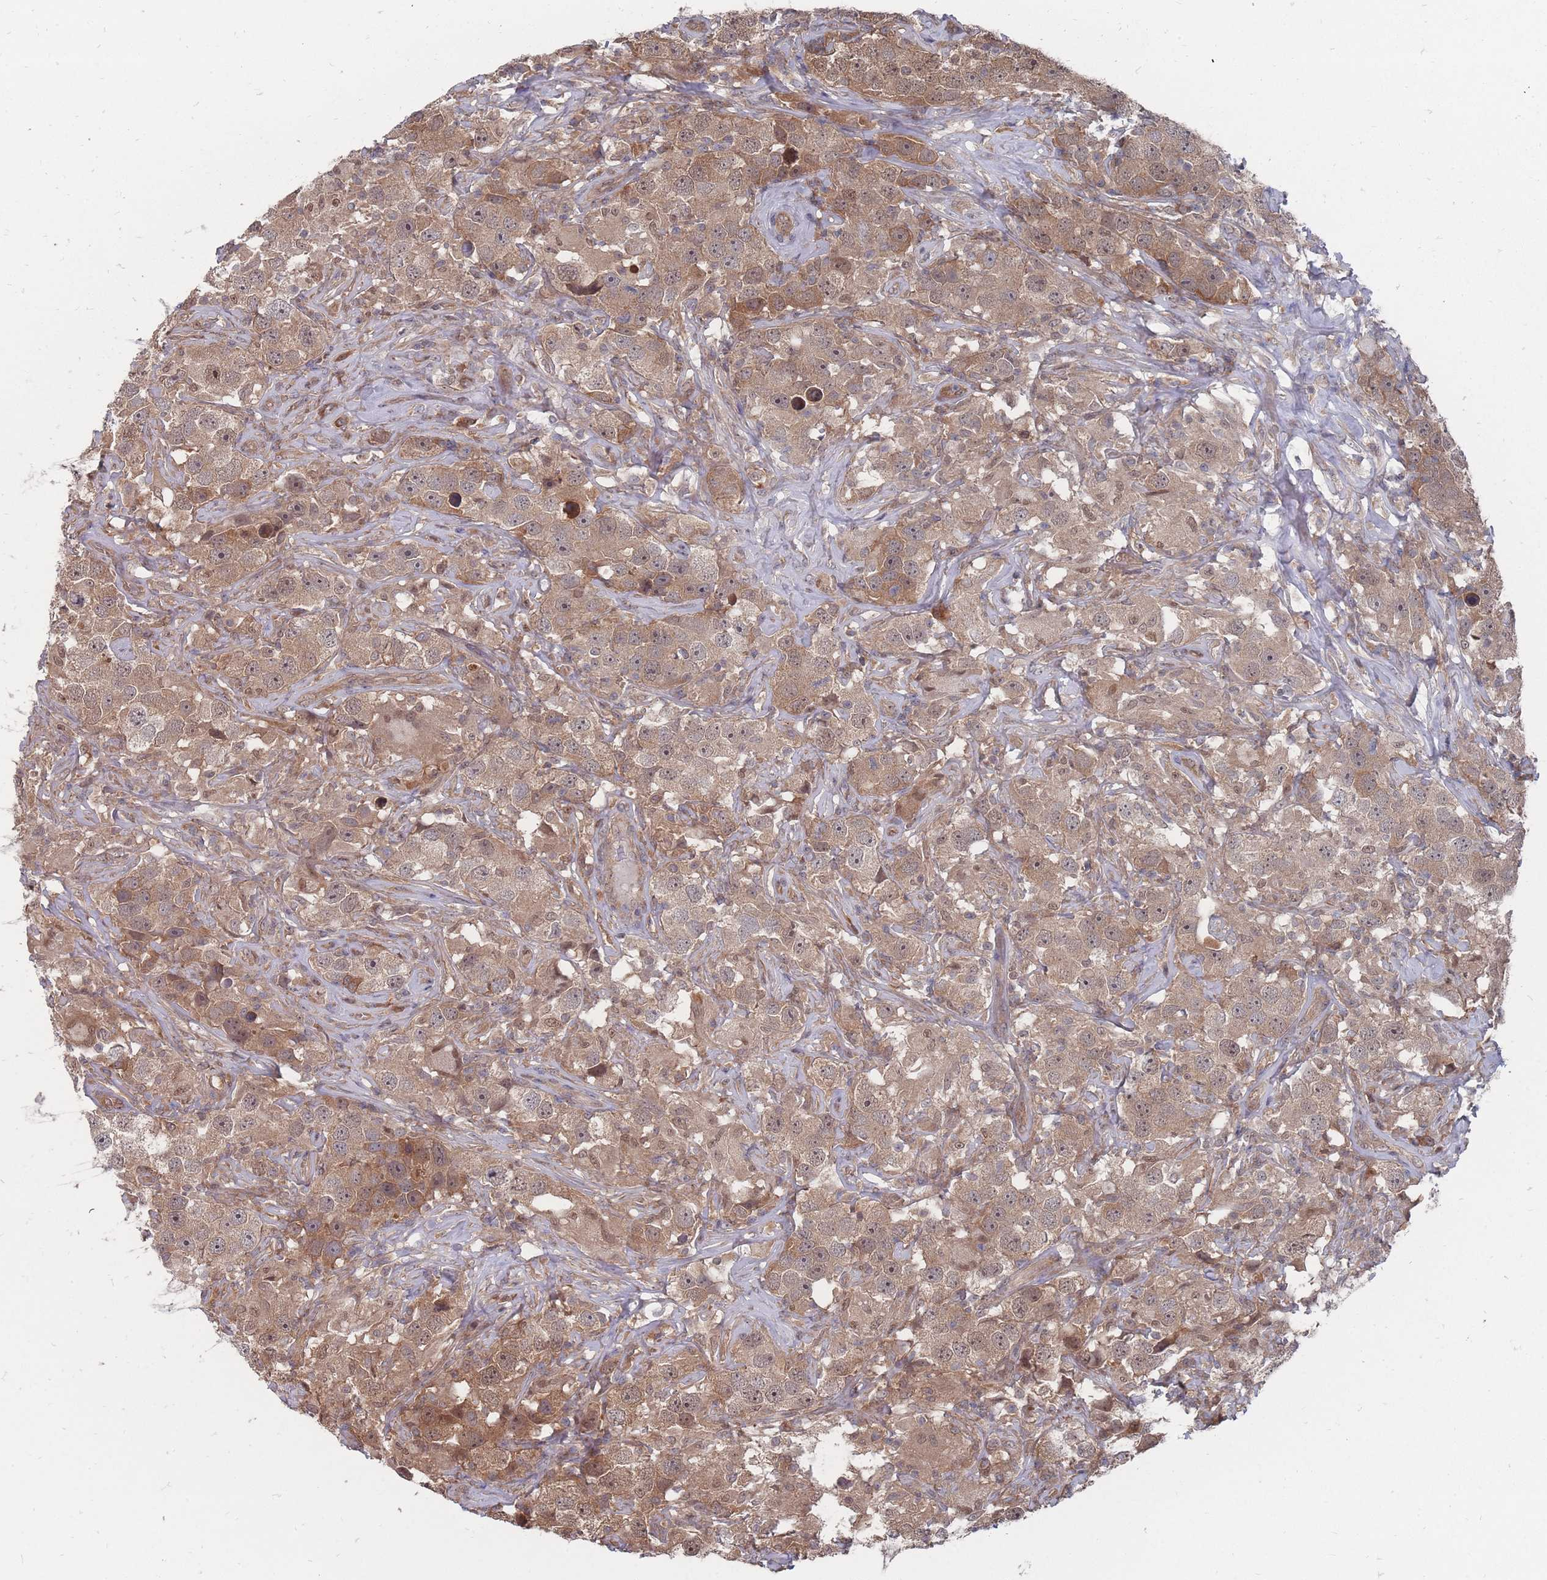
{"staining": {"intensity": "moderate", "quantity": ">75%", "location": "cytoplasmic/membranous,nuclear"}, "tissue": "testis cancer", "cell_type": "Tumor cells", "image_type": "cancer", "snomed": [{"axis": "morphology", "description": "Seminoma, NOS"}, {"axis": "topography", "description": "Testis"}], "caption": "Brown immunohistochemical staining in testis cancer (seminoma) exhibits moderate cytoplasmic/membranous and nuclear positivity in about >75% of tumor cells.", "gene": "NKD1", "patient": {"sex": "male", "age": 49}}